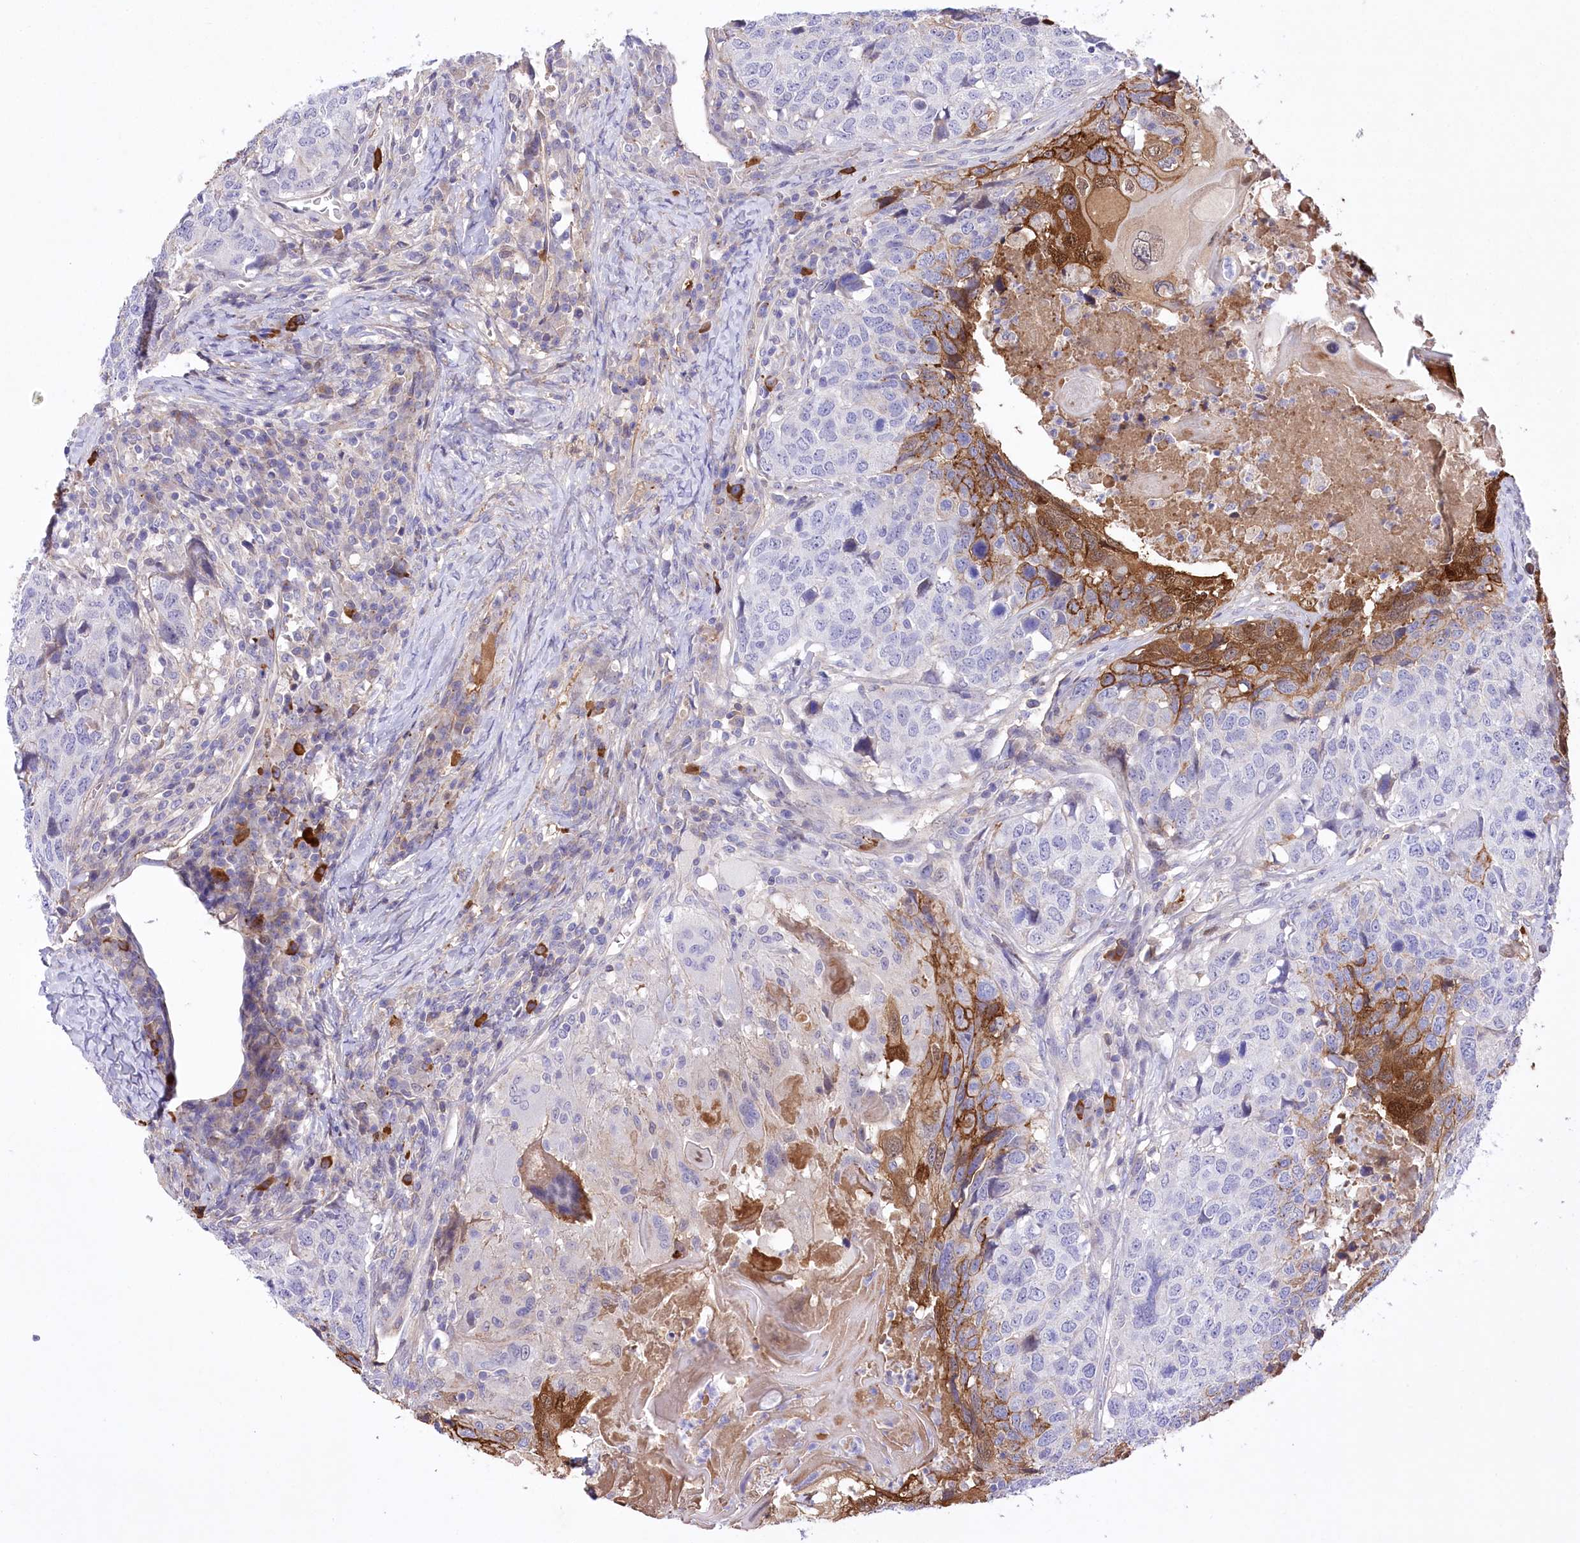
{"staining": {"intensity": "moderate", "quantity": "<25%", "location": "cytoplasmic/membranous"}, "tissue": "head and neck cancer", "cell_type": "Tumor cells", "image_type": "cancer", "snomed": [{"axis": "morphology", "description": "Squamous cell carcinoma, NOS"}, {"axis": "topography", "description": "Head-Neck"}], "caption": "Moderate cytoplasmic/membranous protein staining is present in approximately <25% of tumor cells in squamous cell carcinoma (head and neck).", "gene": "CEP164", "patient": {"sex": "male", "age": 66}}